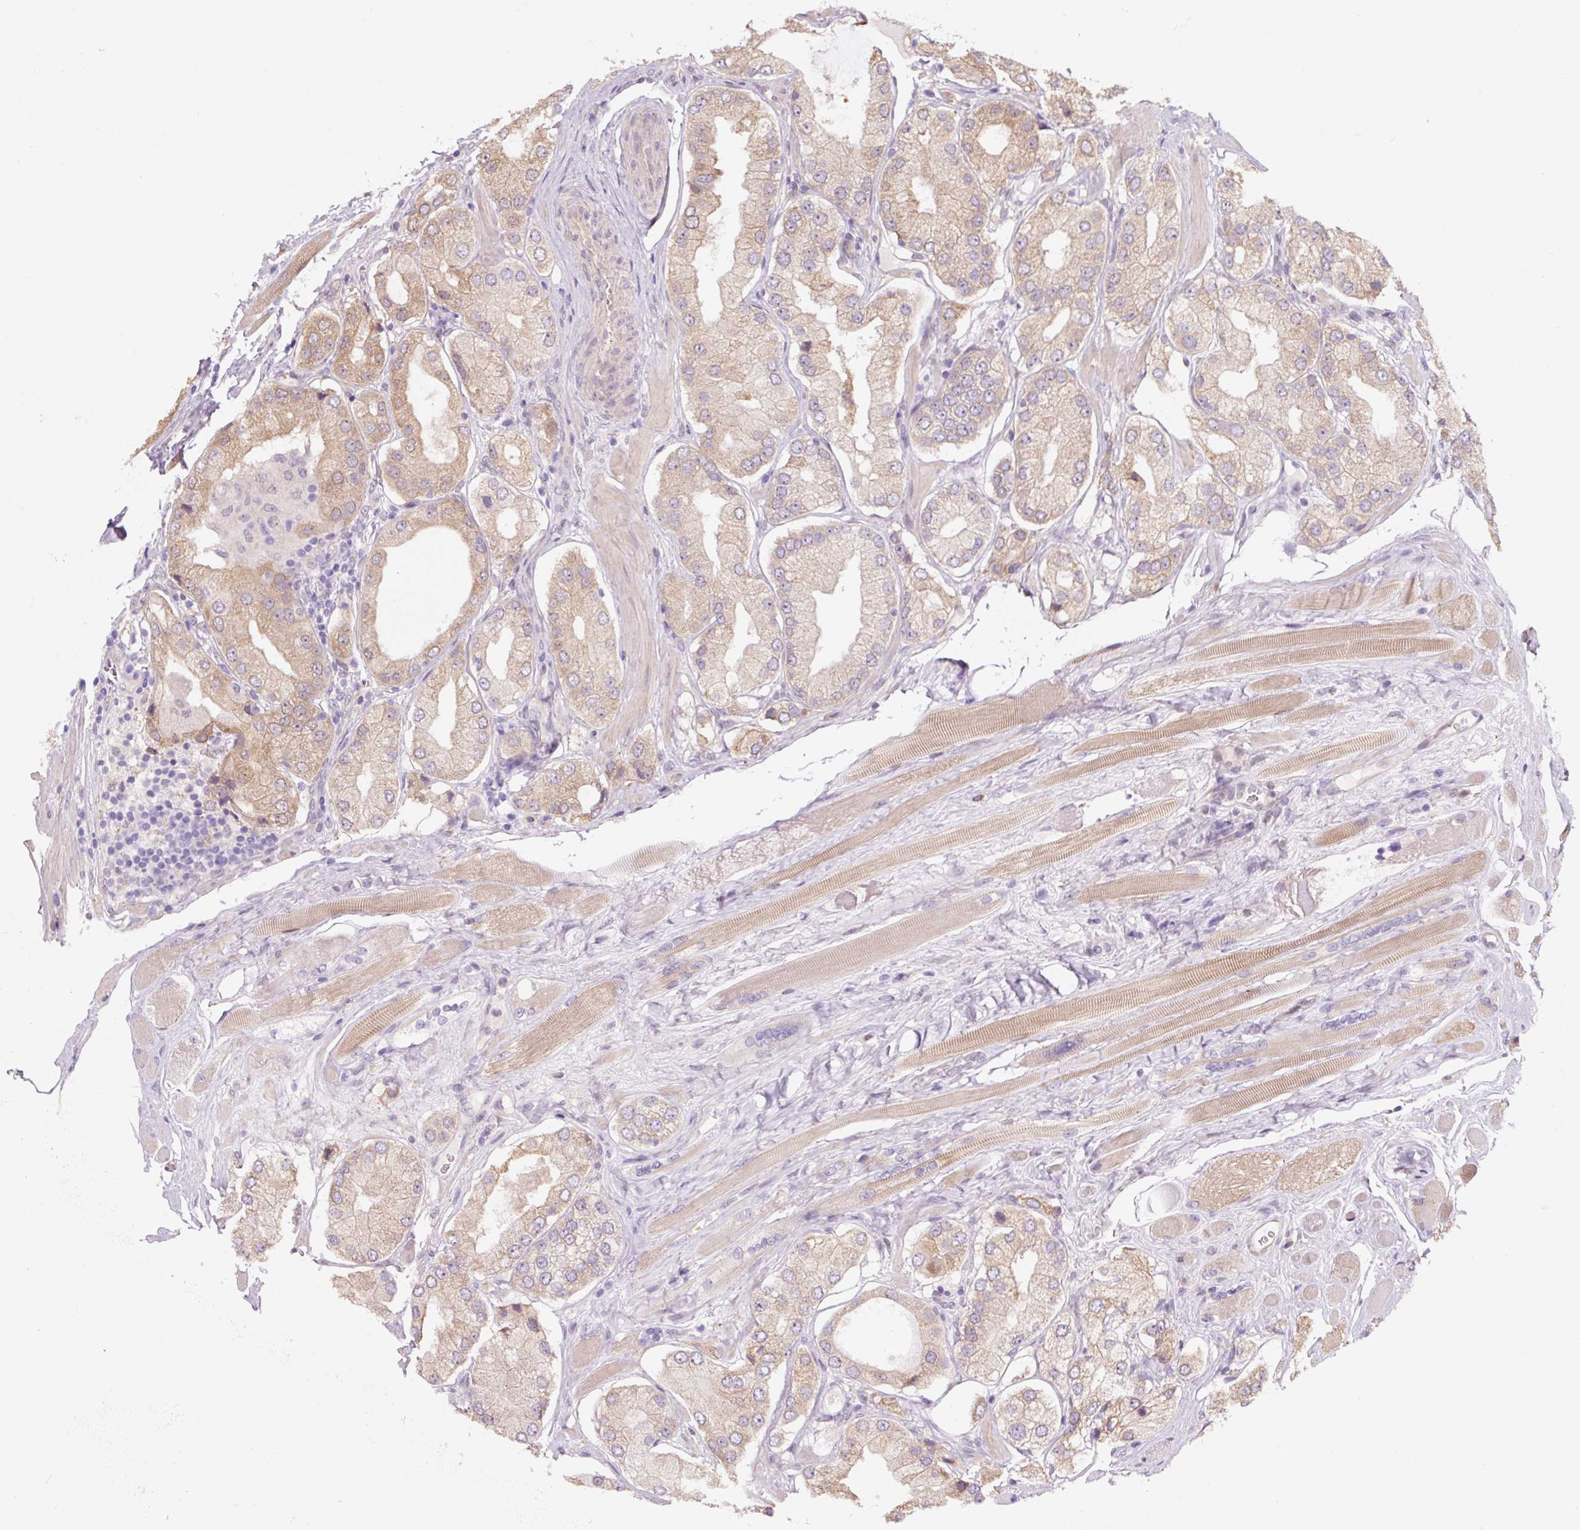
{"staining": {"intensity": "weak", "quantity": "25%-75%", "location": "cytoplasmic/membranous"}, "tissue": "prostate cancer", "cell_type": "Tumor cells", "image_type": "cancer", "snomed": [{"axis": "morphology", "description": "Adenocarcinoma, Low grade"}, {"axis": "topography", "description": "Prostate"}], "caption": "A brown stain highlights weak cytoplasmic/membranous staining of a protein in human prostate low-grade adenocarcinoma tumor cells.", "gene": "ASRGL1", "patient": {"sex": "male", "age": 42}}